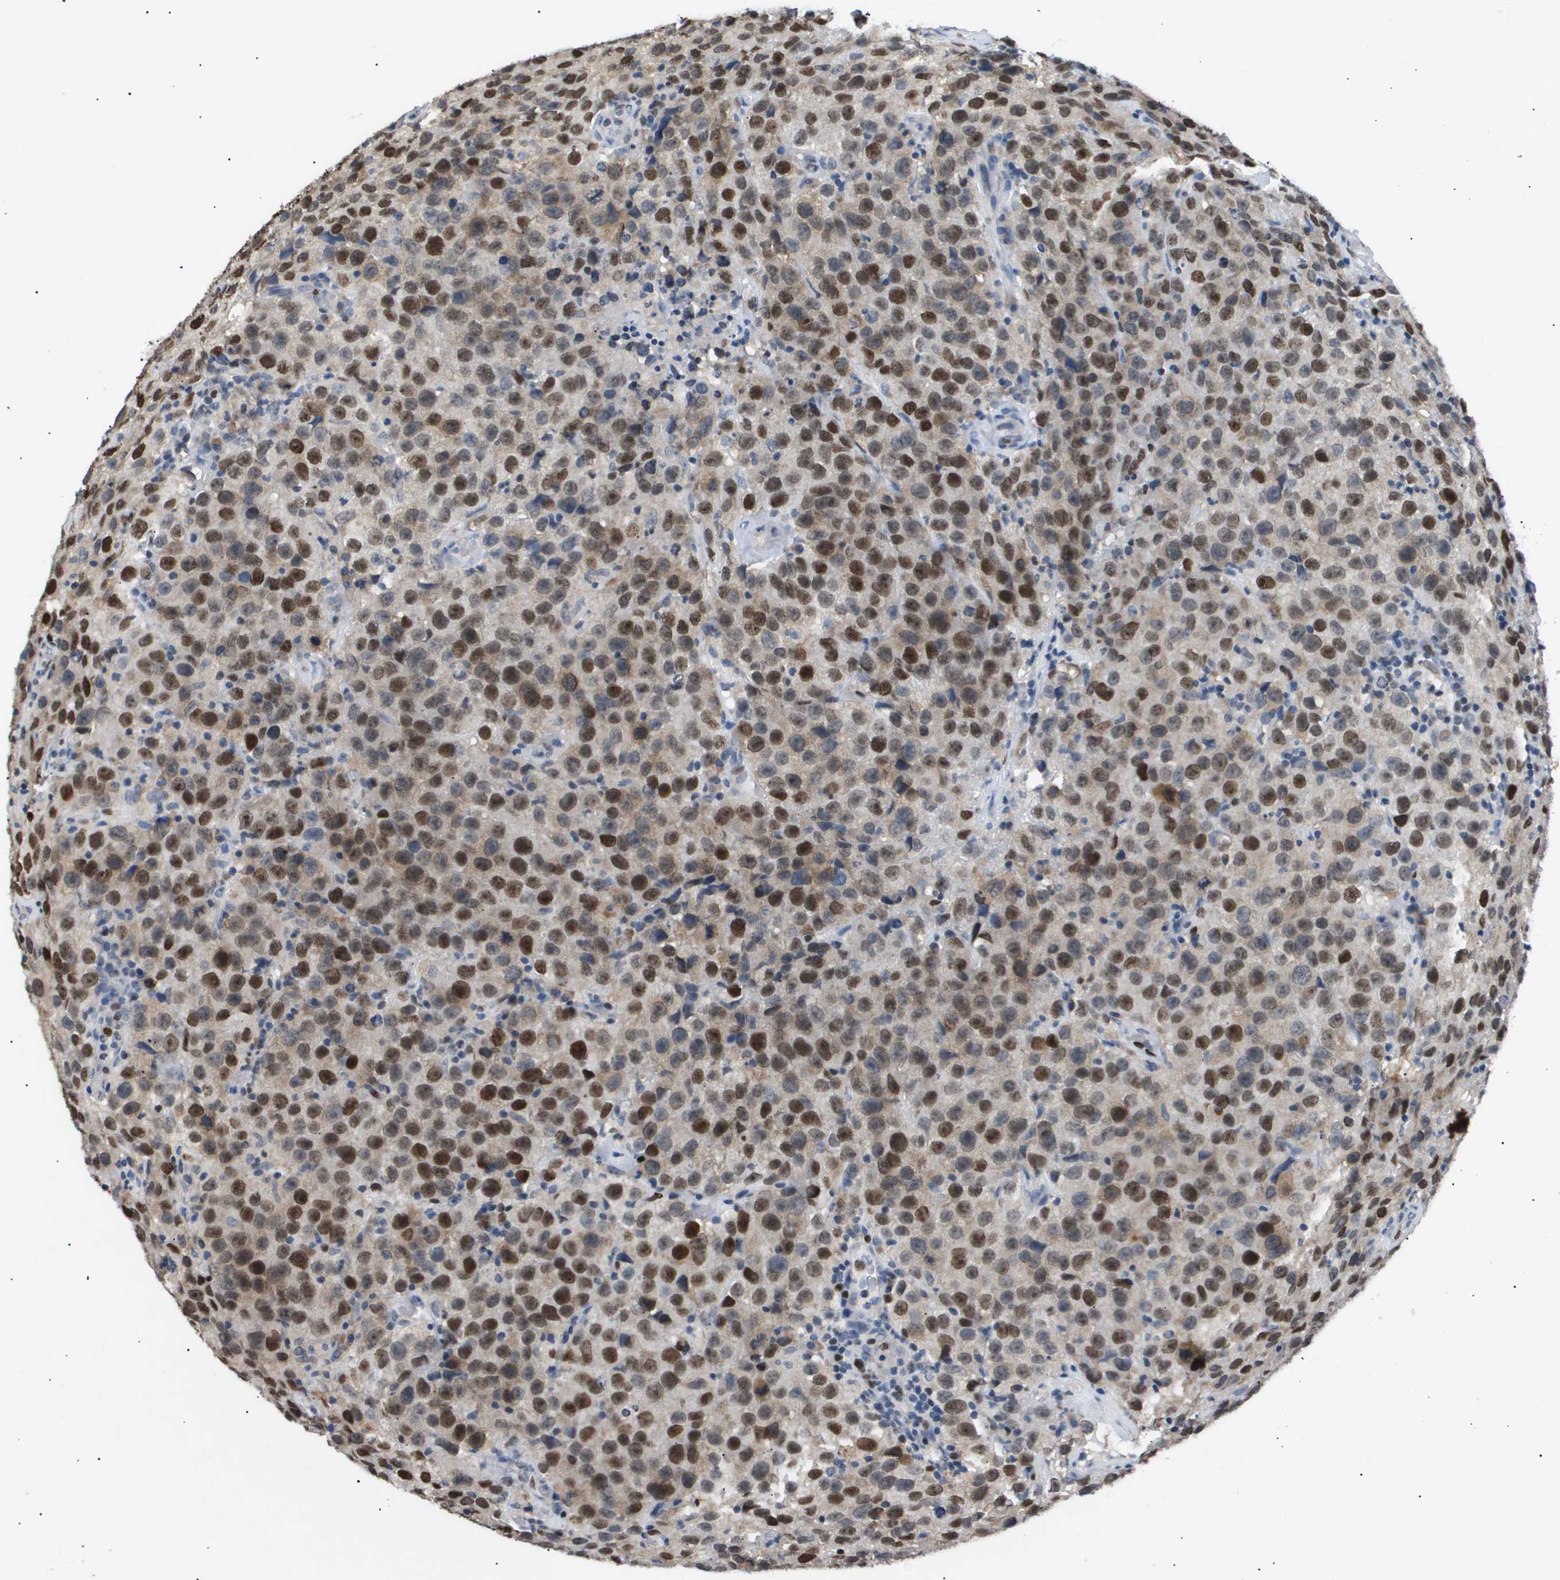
{"staining": {"intensity": "strong", "quantity": ">75%", "location": "nuclear"}, "tissue": "testis cancer", "cell_type": "Tumor cells", "image_type": "cancer", "snomed": [{"axis": "morphology", "description": "Seminoma, NOS"}, {"axis": "topography", "description": "Testis"}], "caption": "An IHC histopathology image of neoplastic tissue is shown. Protein staining in brown shows strong nuclear positivity in testis seminoma within tumor cells. Nuclei are stained in blue.", "gene": "ANAPC2", "patient": {"sex": "male", "age": 52}}